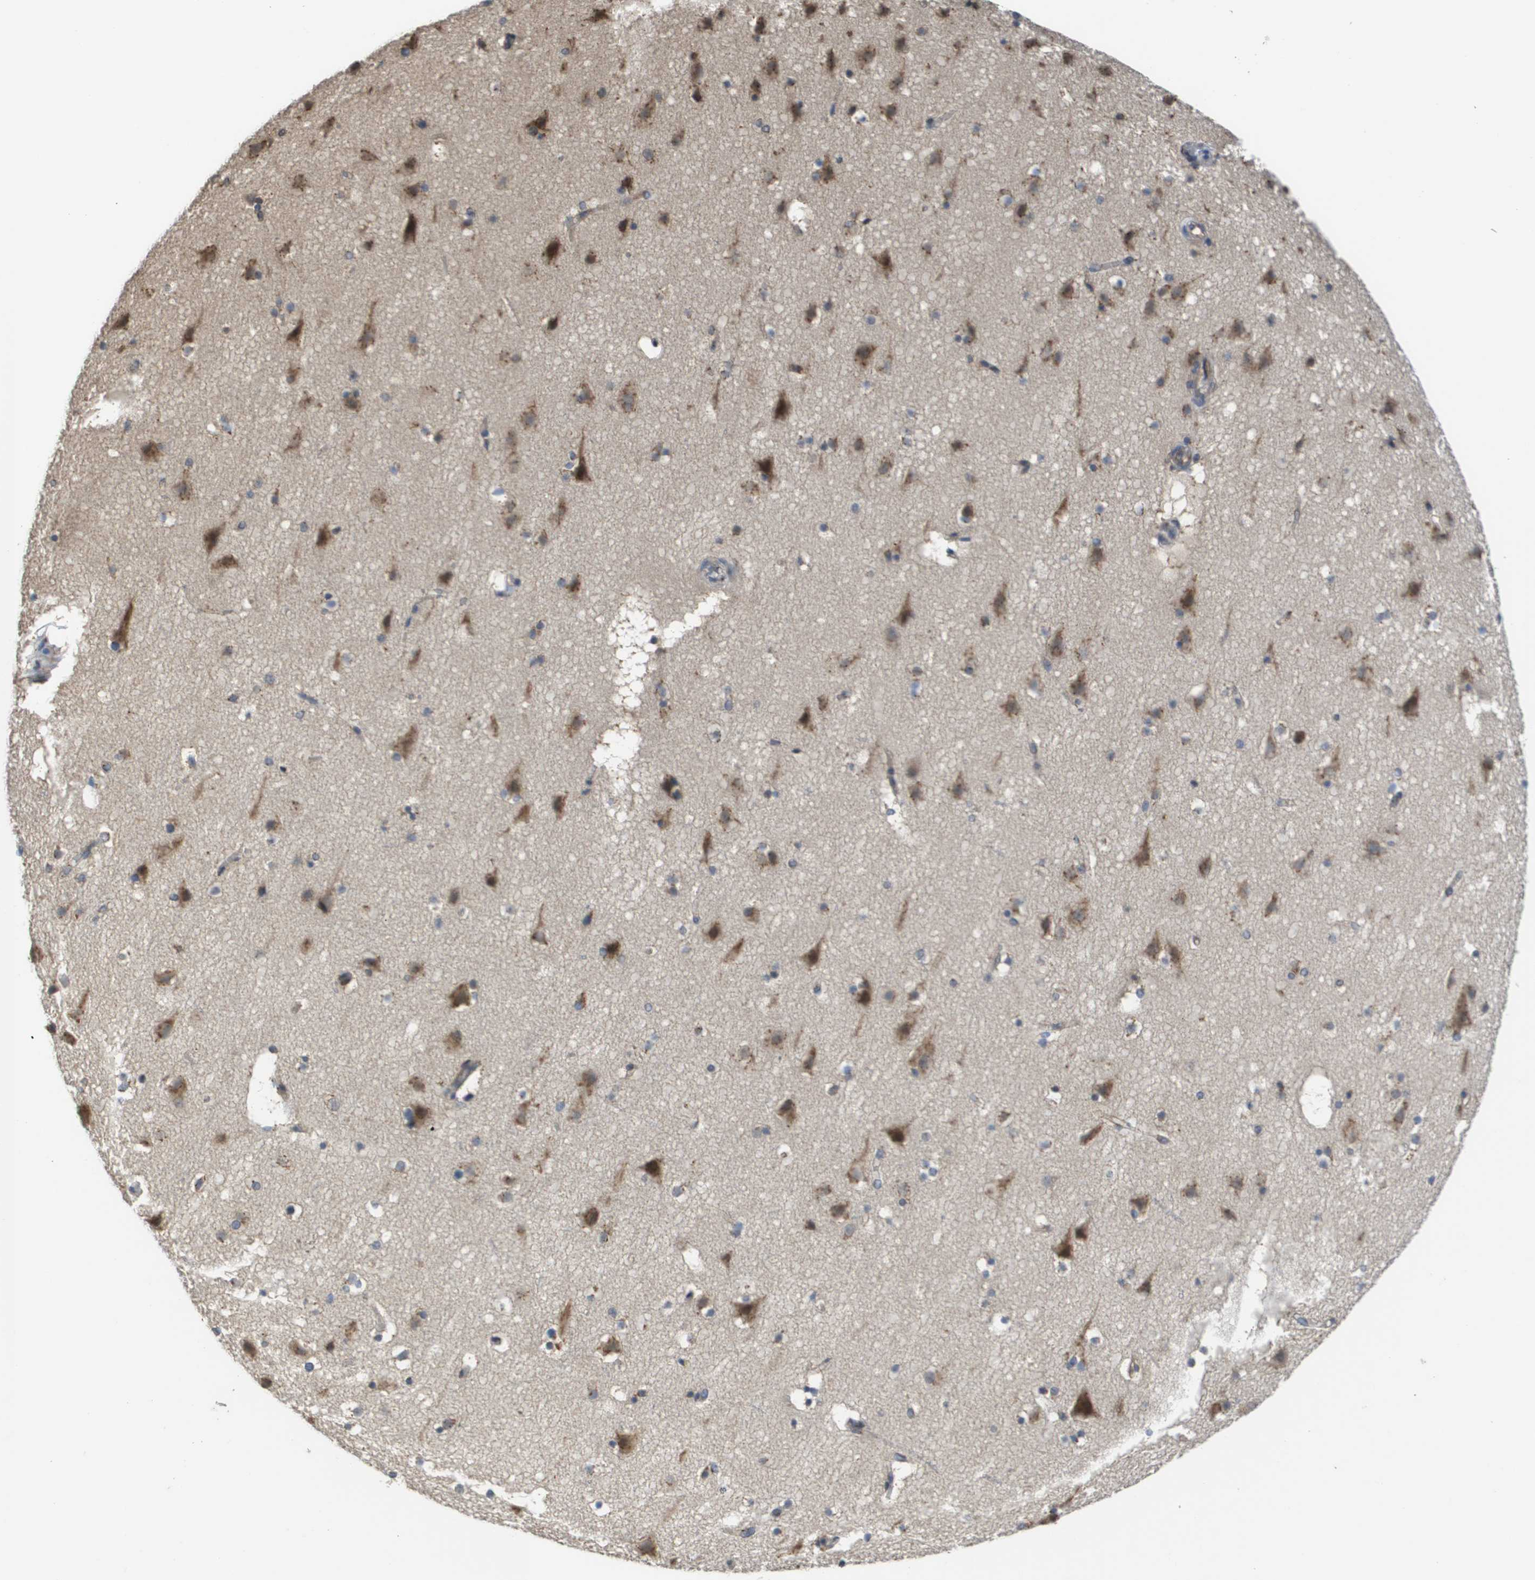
{"staining": {"intensity": "moderate", "quantity": "<25%", "location": "cytoplasmic/membranous"}, "tissue": "cerebral cortex", "cell_type": "Endothelial cells", "image_type": "normal", "snomed": [{"axis": "morphology", "description": "Normal tissue, NOS"}, {"axis": "topography", "description": "Cerebral cortex"}], "caption": "Protein expression analysis of benign cerebral cortex shows moderate cytoplasmic/membranous expression in approximately <25% of endothelial cells. Nuclei are stained in blue.", "gene": "PCK1", "patient": {"sex": "male", "age": 45}}